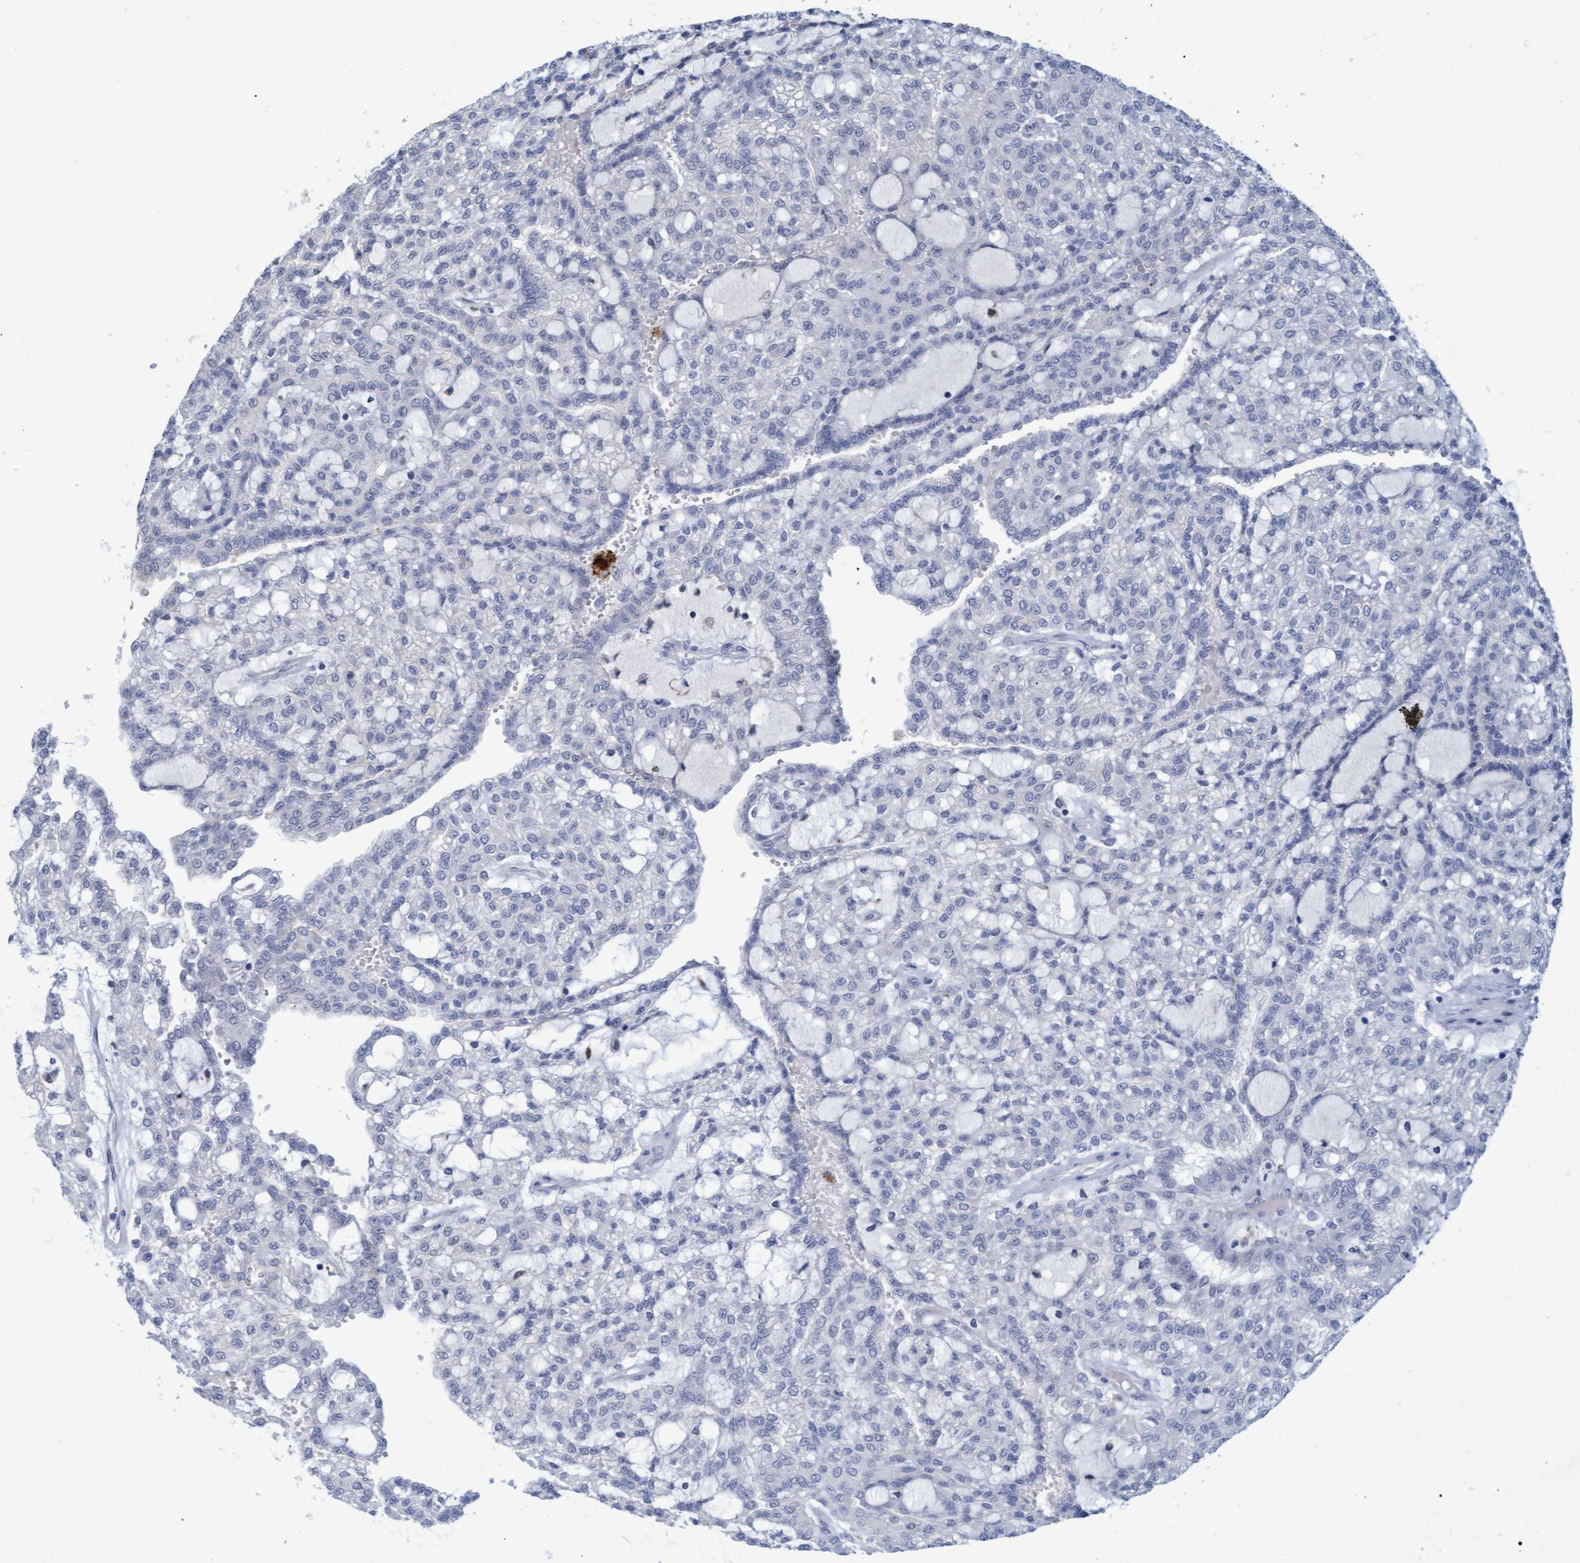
{"staining": {"intensity": "negative", "quantity": "none", "location": "none"}, "tissue": "renal cancer", "cell_type": "Tumor cells", "image_type": "cancer", "snomed": [{"axis": "morphology", "description": "Adenocarcinoma, NOS"}, {"axis": "topography", "description": "Kidney"}], "caption": "A micrograph of adenocarcinoma (renal) stained for a protein demonstrates no brown staining in tumor cells. (Stains: DAB immunohistochemistry (IHC) with hematoxylin counter stain, Microscopy: brightfield microscopy at high magnification).", "gene": "PROCA1", "patient": {"sex": "male", "age": 63}}